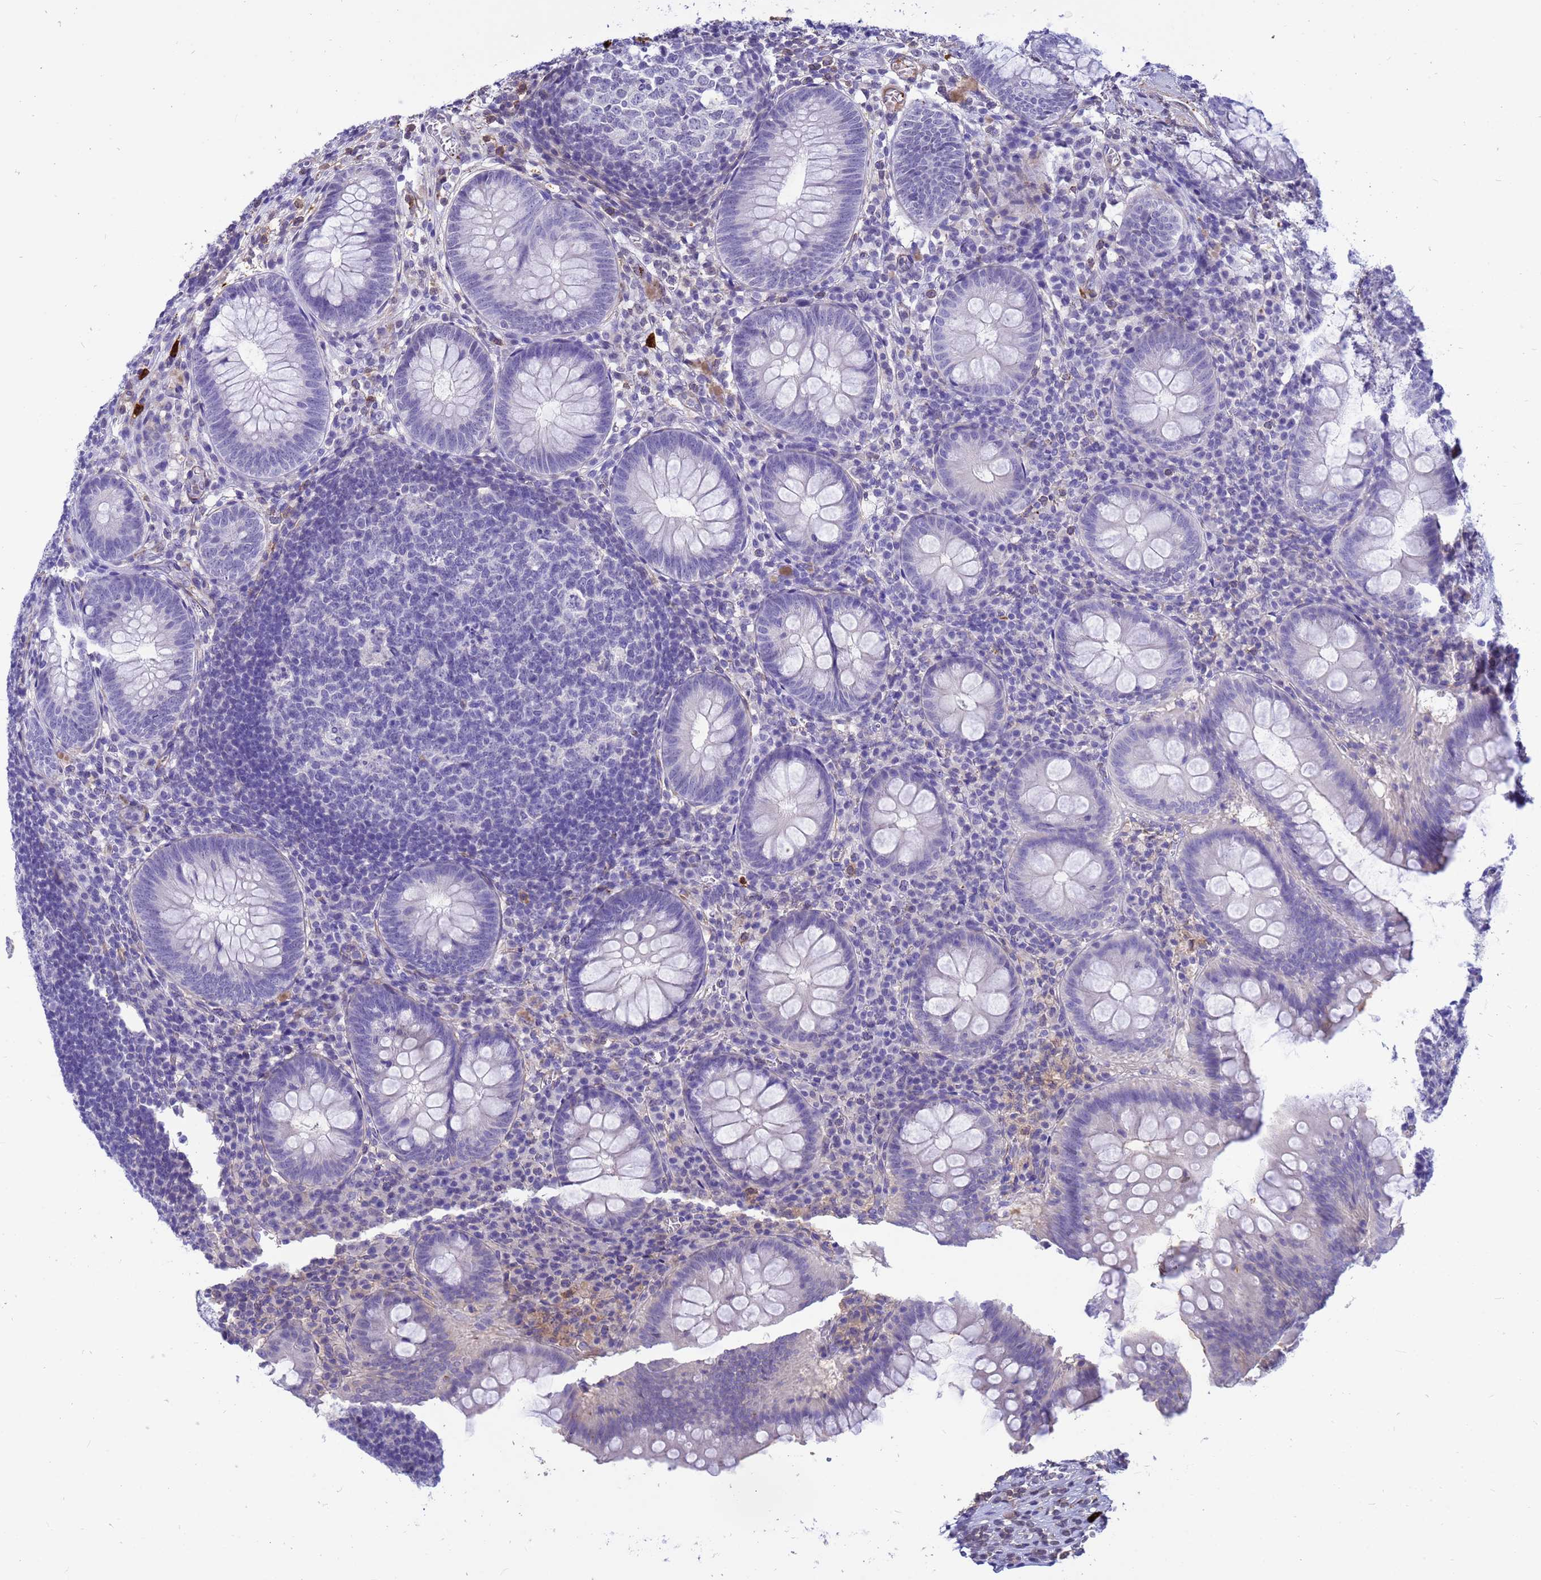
{"staining": {"intensity": "negative", "quantity": "none", "location": "none"}, "tissue": "appendix", "cell_type": "Glandular cells", "image_type": "normal", "snomed": [{"axis": "morphology", "description": "Normal tissue, NOS"}, {"axis": "topography", "description": "Appendix"}], "caption": "IHC of benign human appendix displays no staining in glandular cells. (Stains: DAB (3,3'-diaminobenzidine) immunohistochemistry with hematoxylin counter stain, Microscopy: brightfield microscopy at high magnification).", "gene": "ORM1", "patient": {"sex": "male", "age": 56}}